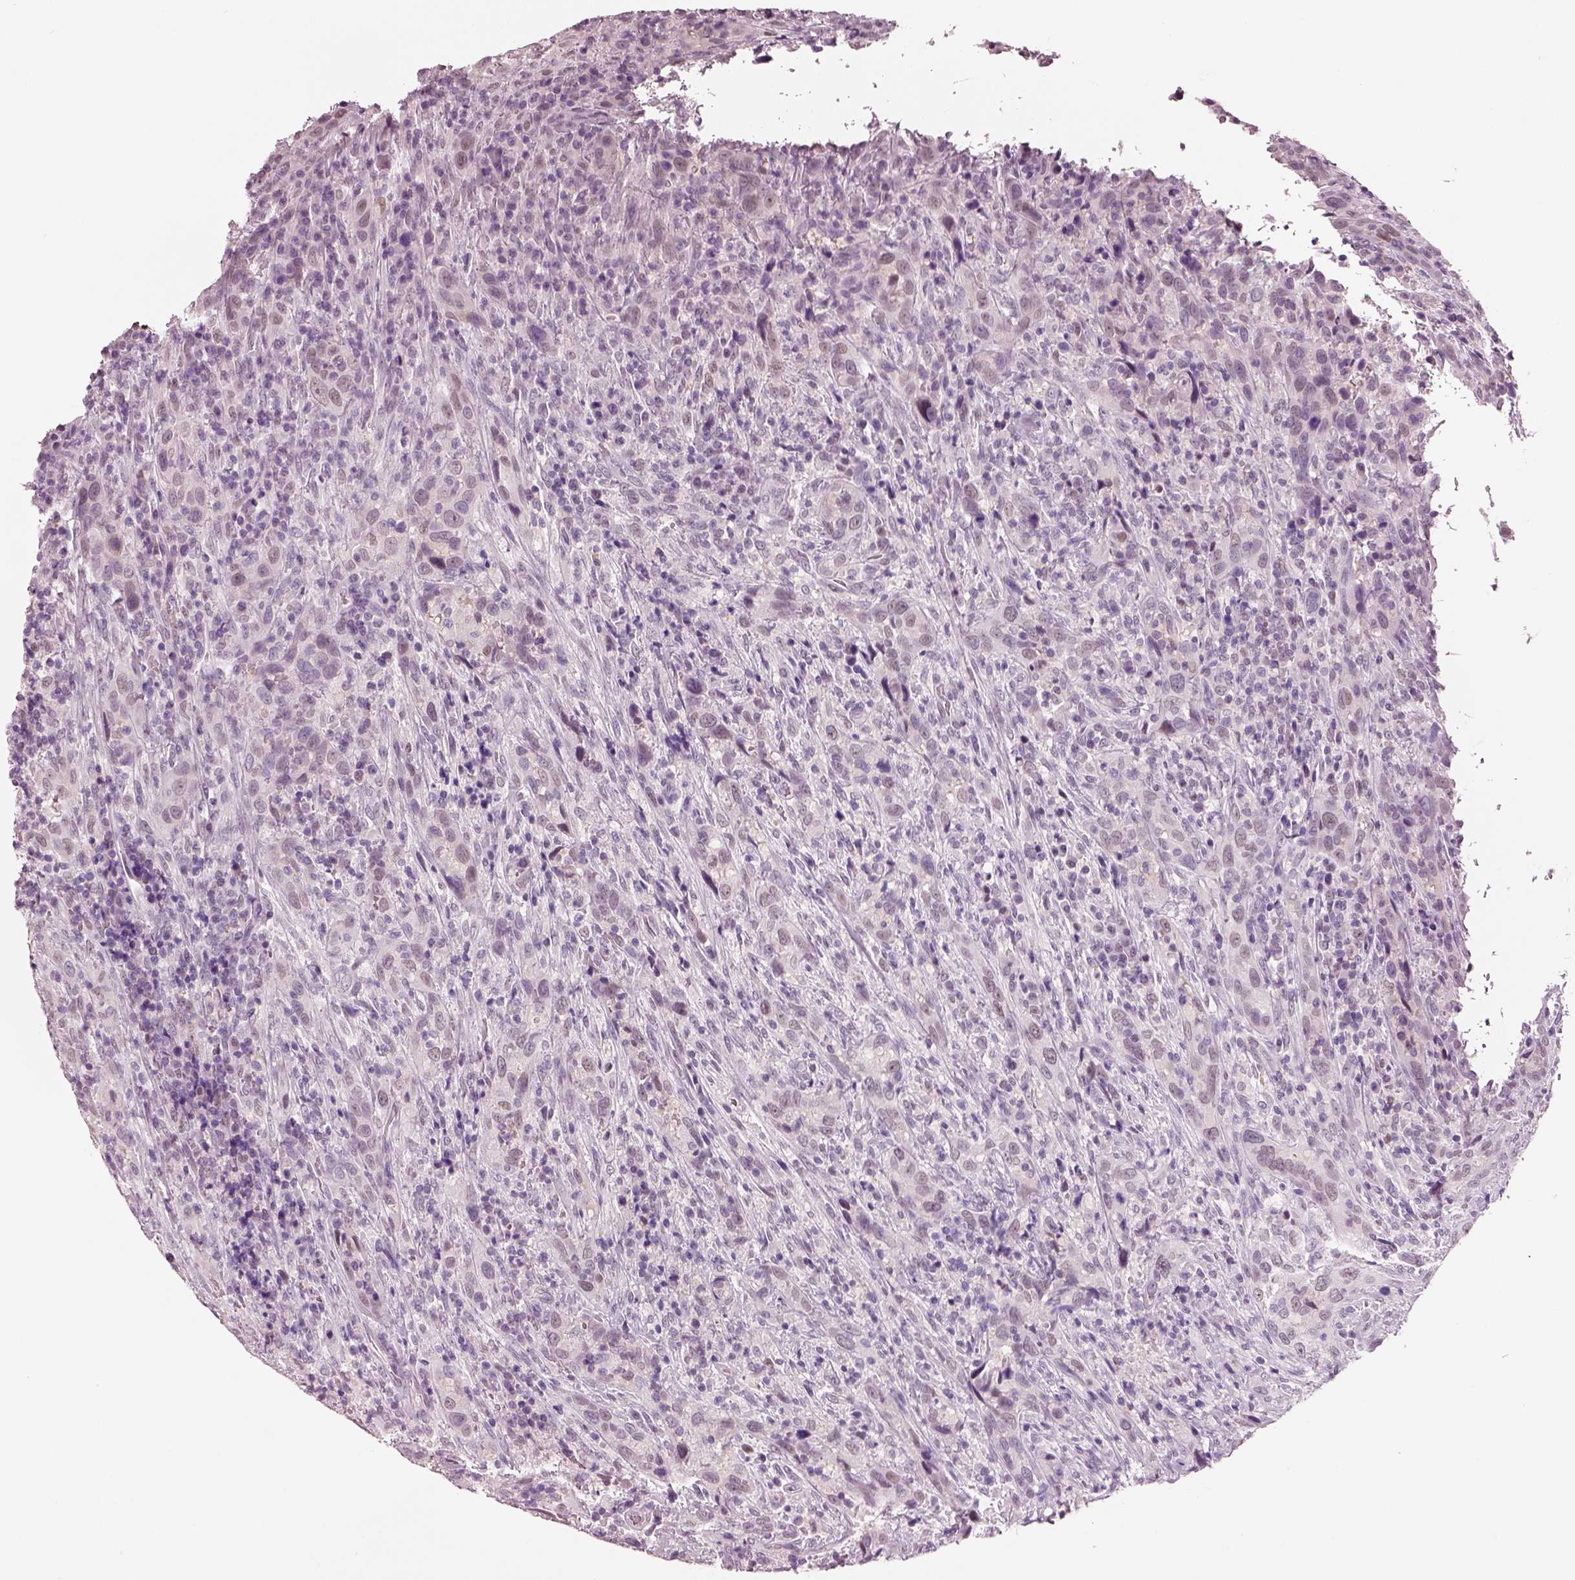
{"staining": {"intensity": "weak", "quantity": "25%-75%", "location": "nuclear"}, "tissue": "urothelial cancer", "cell_type": "Tumor cells", "image_type": "cancer", "snomed": [{"axis": "morphology", "description": "Urothelial carcinoma, NOS"}, {"axis": "morphology", "description": "Urothelial carcinoma, High grade"}, {"axis": "topography", "description": "Urinary bladder"}], "caption": "This micrograph exhibits high-grade urothelial carcinoma stained with IHC to label a protein in brown. The nuclear of tumor cells show weak positivity for the protein. Nuclei are counter-stained blue.", "gene": "ELSPBP1", "patient": {"sex": "female", "age": 64}}